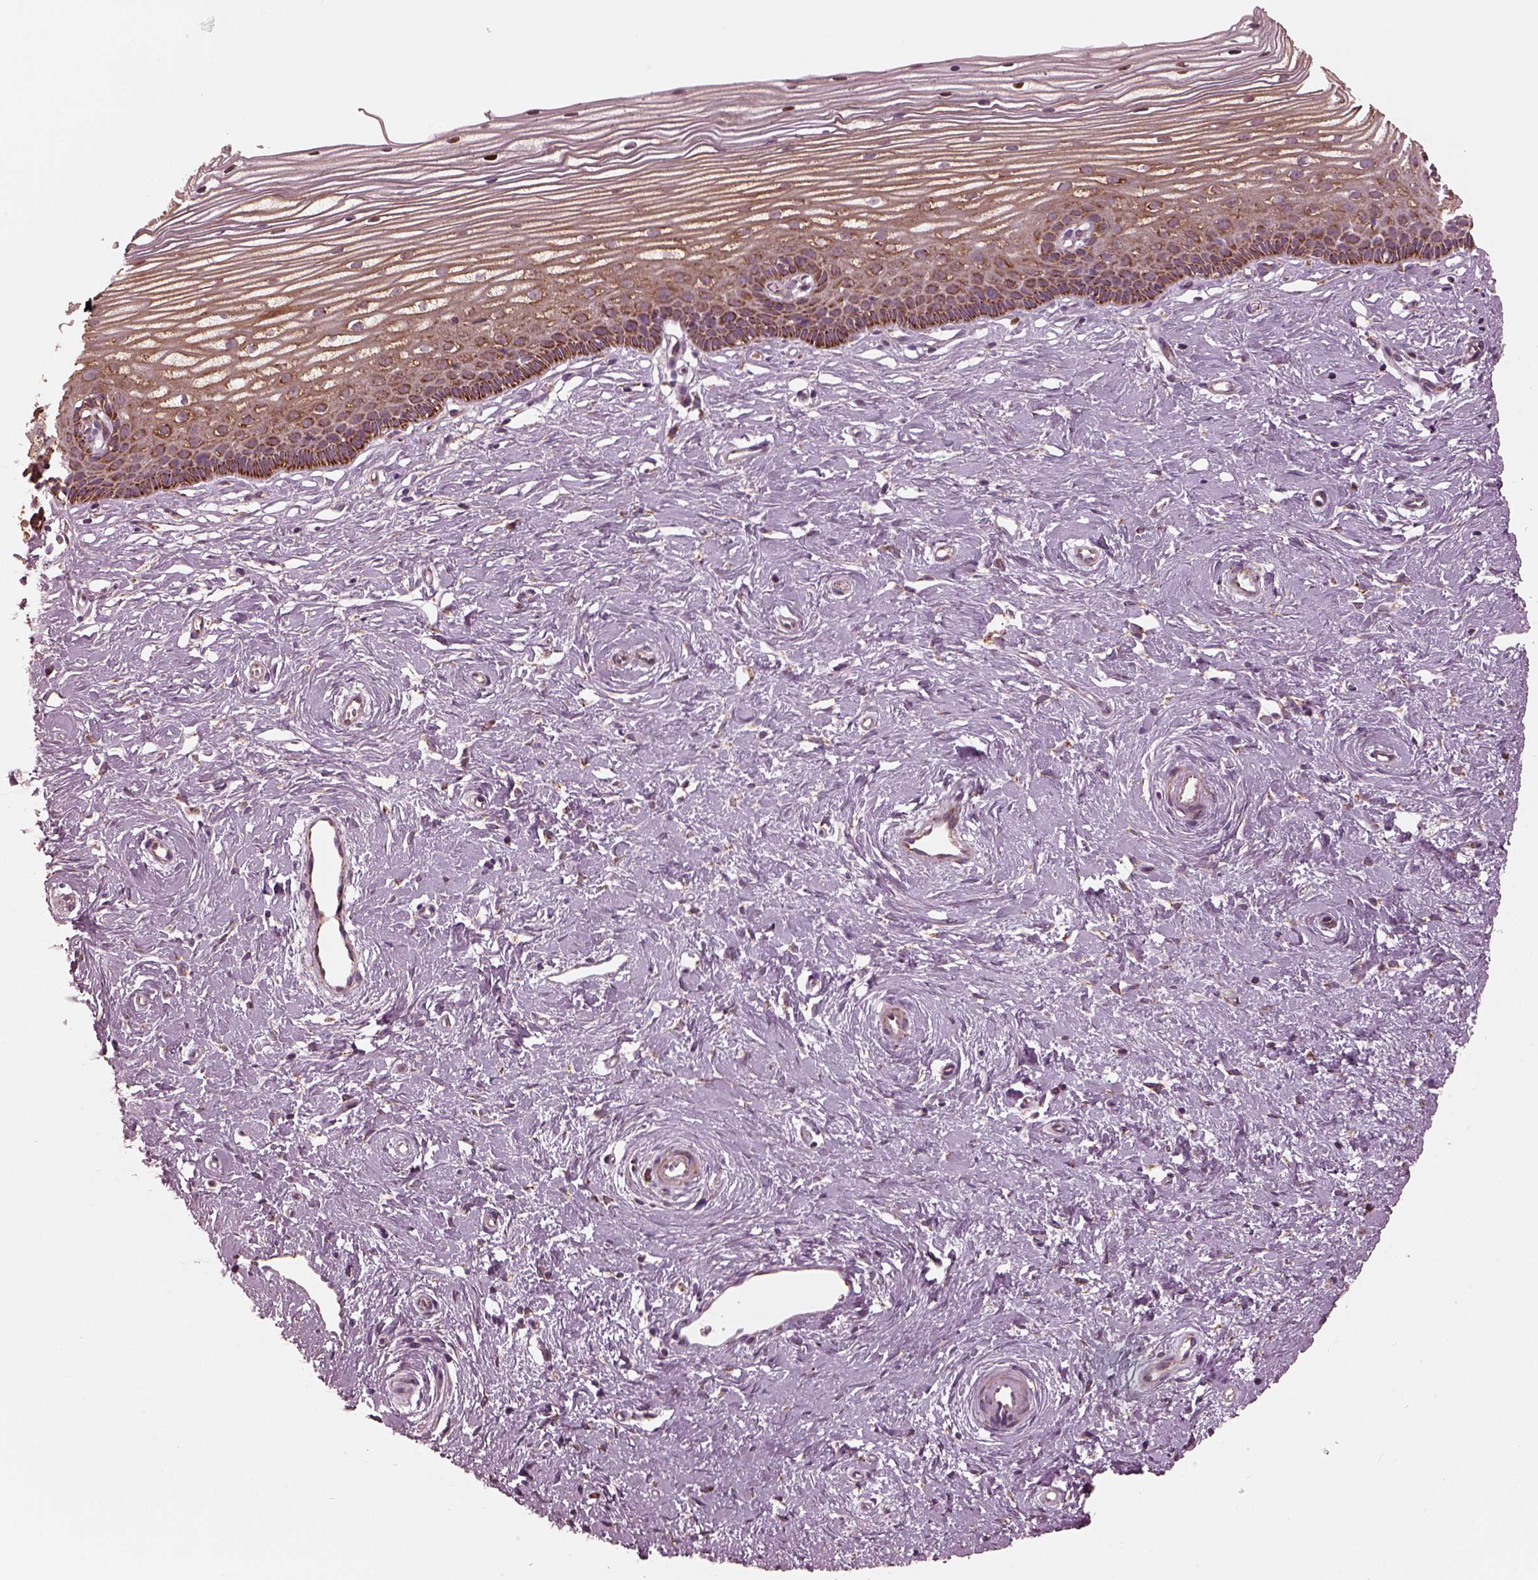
{"staining": {"intensity": "strong", "quantity": "25%-75%", "location": "cytoplasmic/membranous"}, "tissue": "cervix", "cell_type": "Glandular cells", "image_type": "normal", "snomed": [{"axis": "morphology", "description": "Normal tissue, NOS"}, {"axis": "topography", "description": "Cervix"}], "caption": "Immunohistochemical staining of unremarkable cervix exhibits 25%-75% levels of strong cytoplasmic/membranous protein staining in approximately 25%-75% of glandular cells.", "gene": "NDUFB10", "patient": {"sex": "female", "age": 40}}